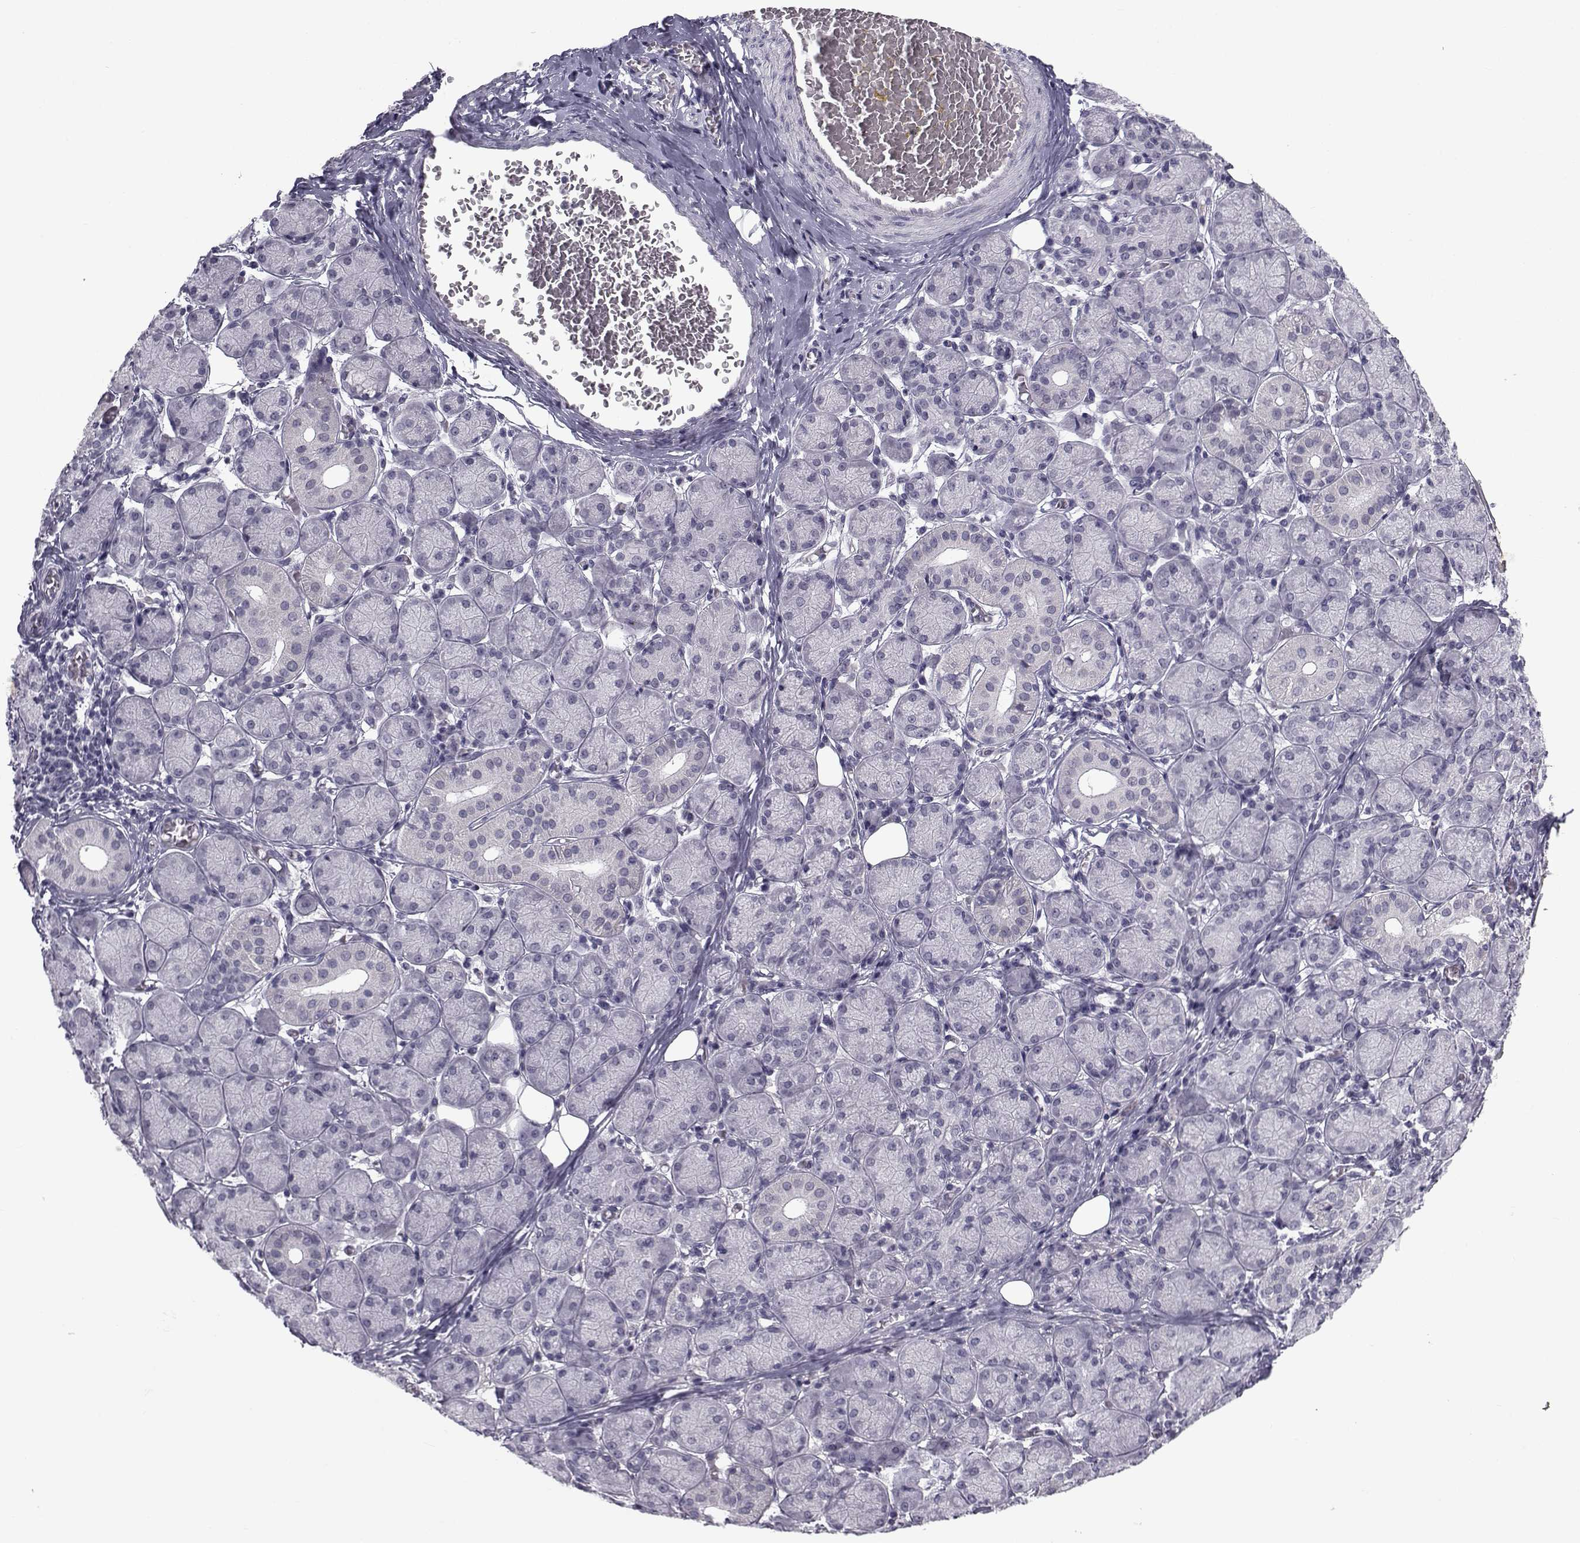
{"staining": {"intensity": "negative", "quantity": "none", "location": "none"}, "tissue": "salivary gland", "cell_type": "Glandular cells", "image_type": "normal", "snomed": [{"axis": "morphology", "description": "Normal tissue, NOS"}, {"axis": "topography", "description": "Salivary gland"}, {"axis": "topography", "description": "Peripheral nerve tissue"}], "caption": "This is a photomicrograph of immunohistochemistry (IHC) staining of benign salivary gland, which shows no staining in glandular cells. (DAB (3,3'-diaminobenzidine) IHC, high magnification).", "gene": "PAX2", "patient": {"sex": "female", "age": 24}}